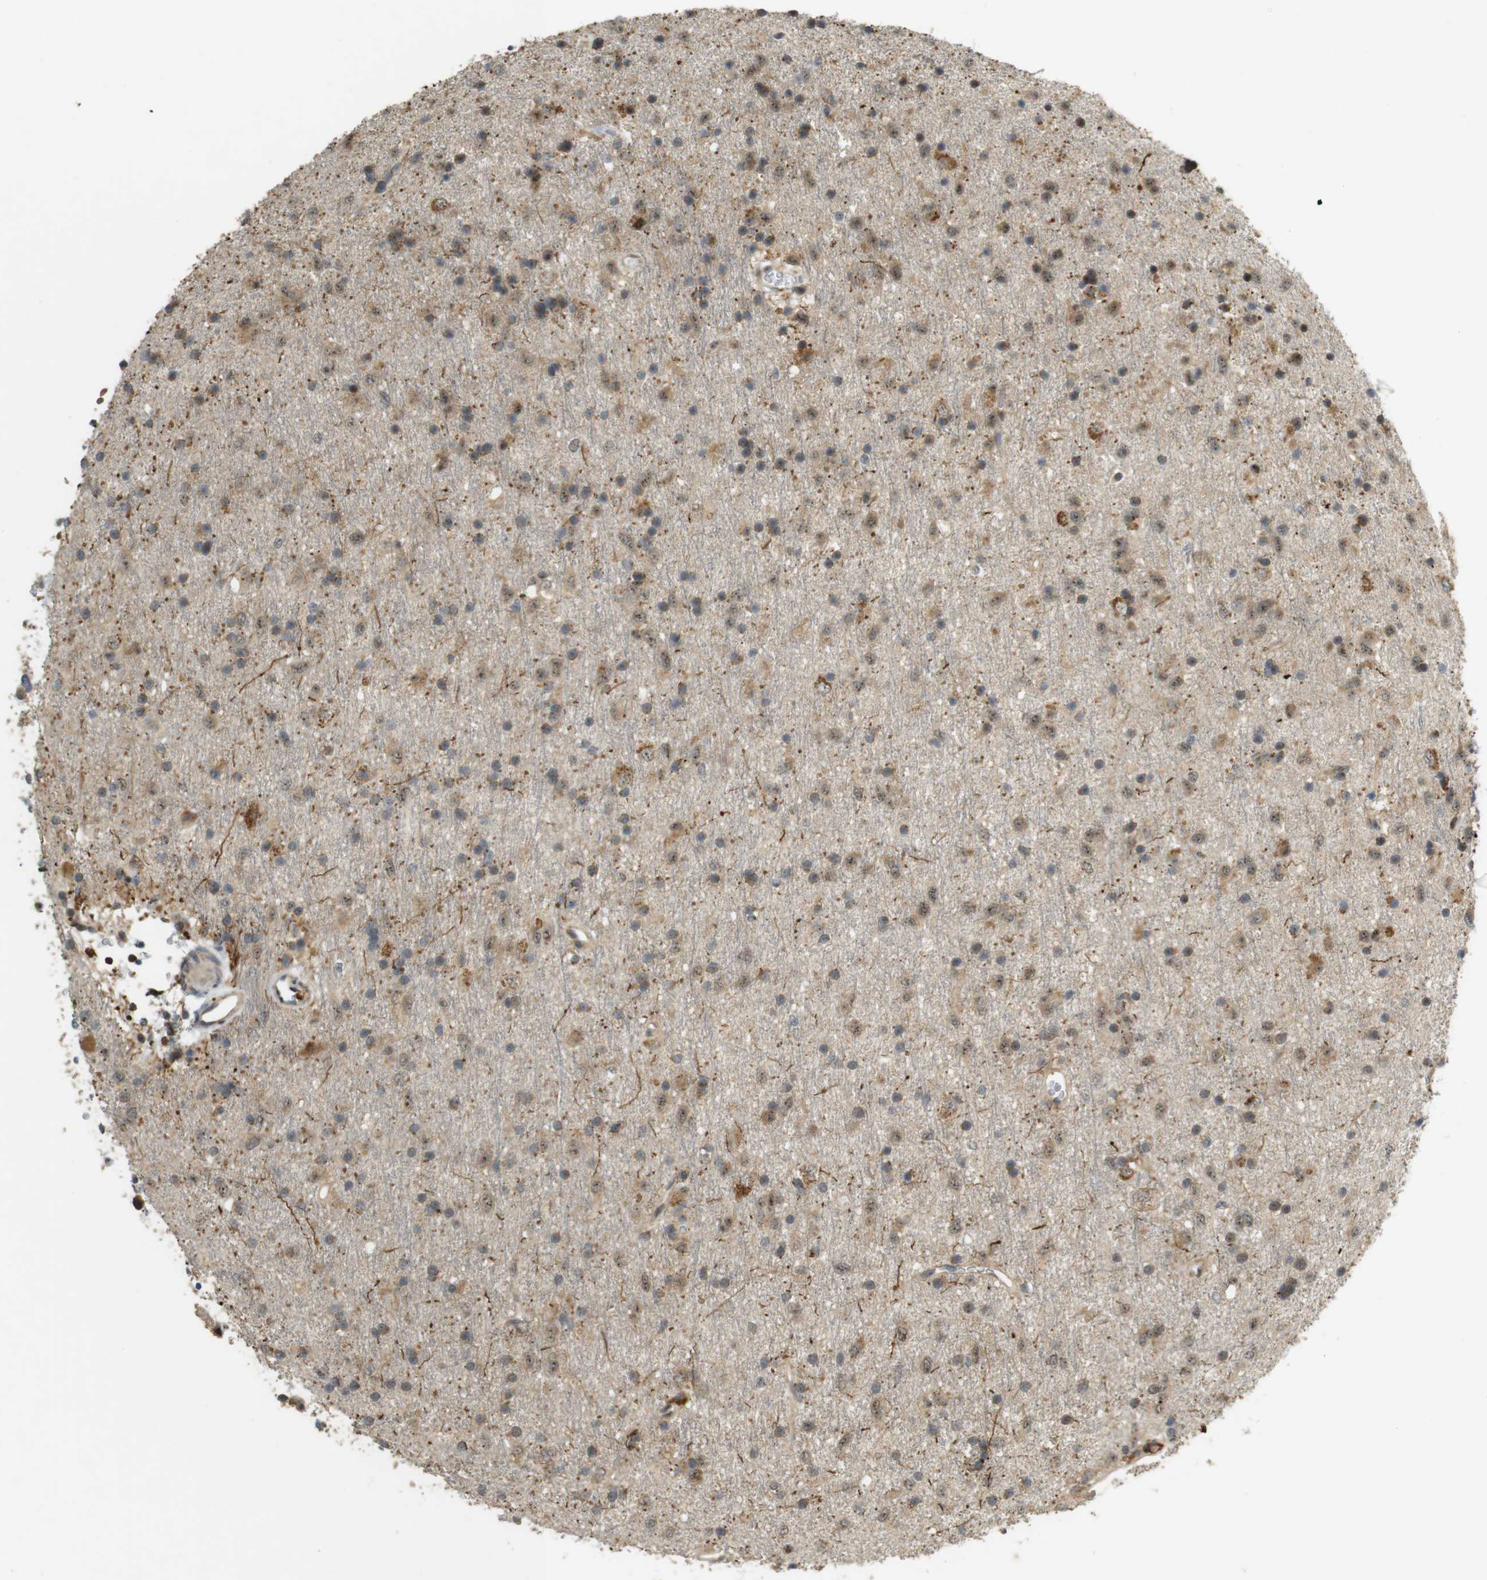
{"staining": {"intensity": "moderate", "quantity": "25%-75%", "location": "cytoplasmic/membranous,nuclear"}, "tissue": "glioma", "cell_type": "Tumor cells", "image_type": "cancer", "snomed": [{"axis": "morphology", "description": "Glioma, malignant, Low grade"}, {"axis": "topography", "description": "Brain"}], "caption": "A brown stain labels moderate cytoplasmic/membranous and nuclear positivity of a protein in human glioma tumor cells.", "gene": "TMX3", "patient": {"sex": "male", "age": 77}}